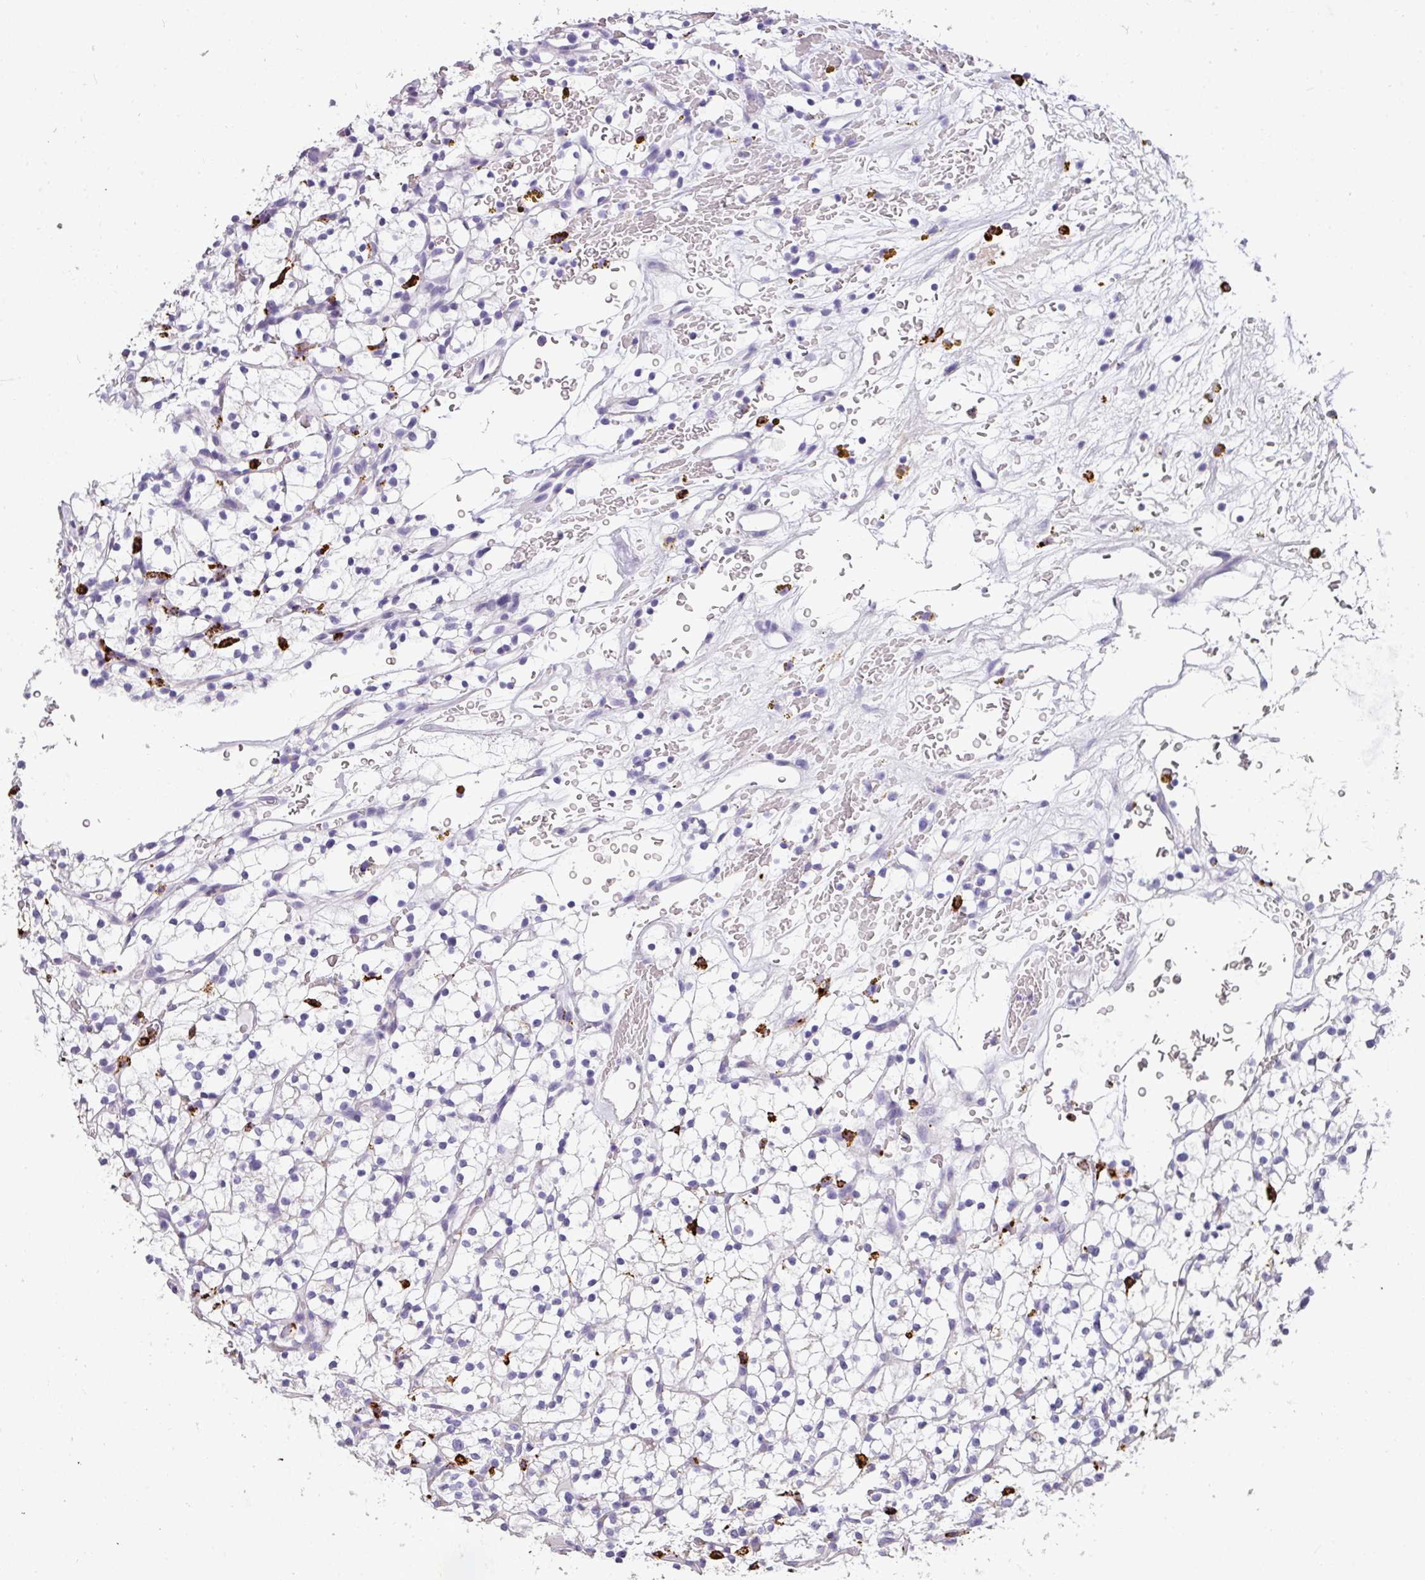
{"staining": {"intensity": "negative", "quantity": "none", "location": "none"}, "tissue": "renal cancer", "cell_type": "Tumor cells", "image_type": "cancer", "snomed": [{"axis": "morphology", "description": "Adenocarcinoma, NOS"}, {"axis": "topography", "description": "Kidney"}], "caption": "An IHC photomicrograph of renal cancer (adenocarcinoma) is shown. There is no staining in tumor cells of renal cancer (adenocarcinoma).", "gene": "MMACHC", "patient": {"sex": "female", "age": 64}}